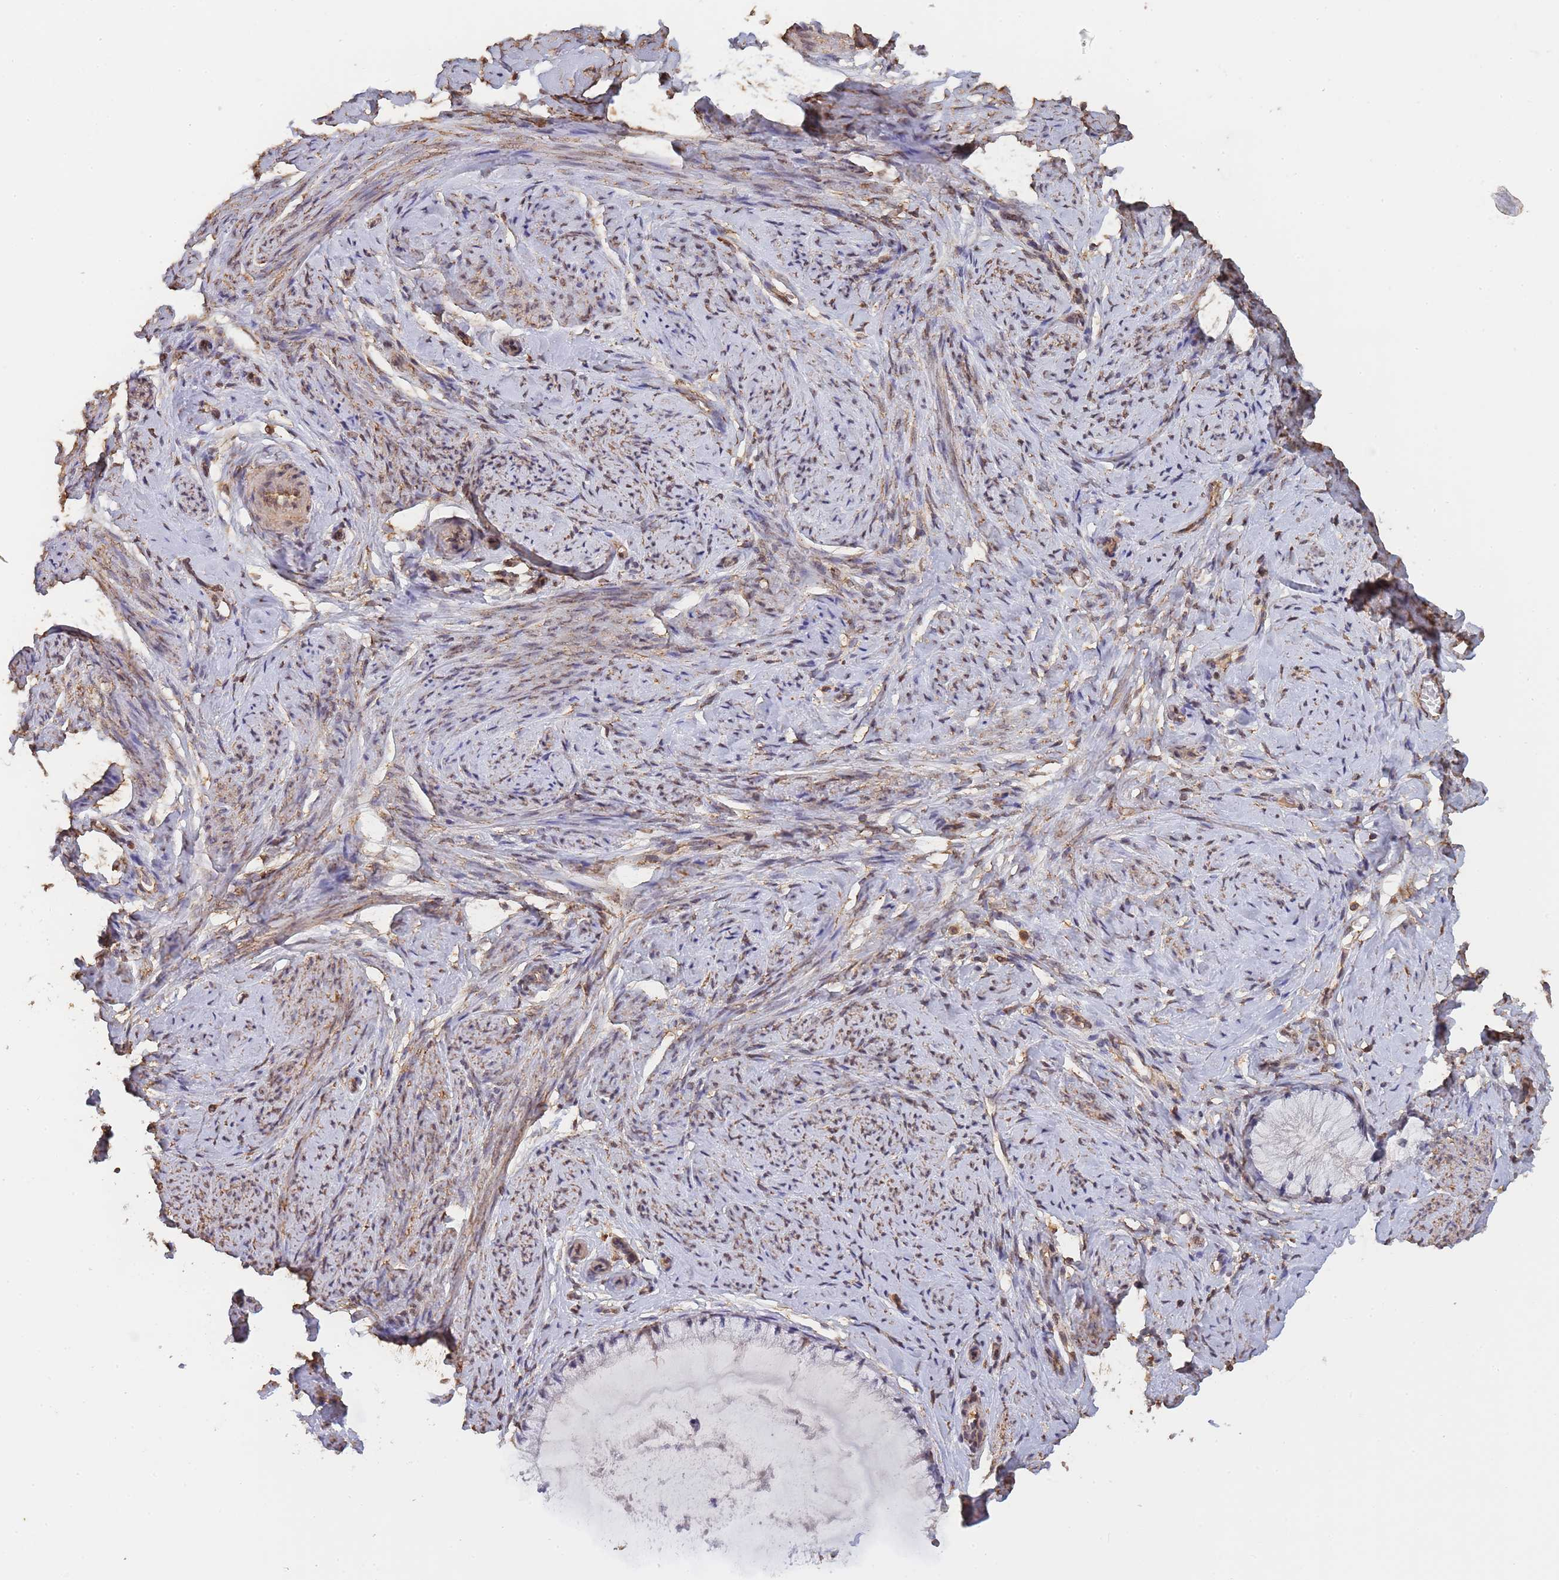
{"staining": {"intensity": "negative", "quantity": "none", "location": "none"}, "tissue": "cervix", "cell_type": "Glandular cells", "image_type": "normal", "snomed": [{"axis": "morphology", "description": "Normal tissue, NOS"}, {"axis": "topography", "description": "Cervix"}], "caption": "Immunohistochemistry (IHC) micrograph of unremarkable human cervix stained for a protein (brown), which demonstrates no expression in glandular cells. Brightfield microscopy of immunohistochemistry (IHC) stained with DAB (brown) and hematoxylin (blue), captured at high magnification.", "gene": "METRN", "patient": {"sex": "female", "age": 42}}